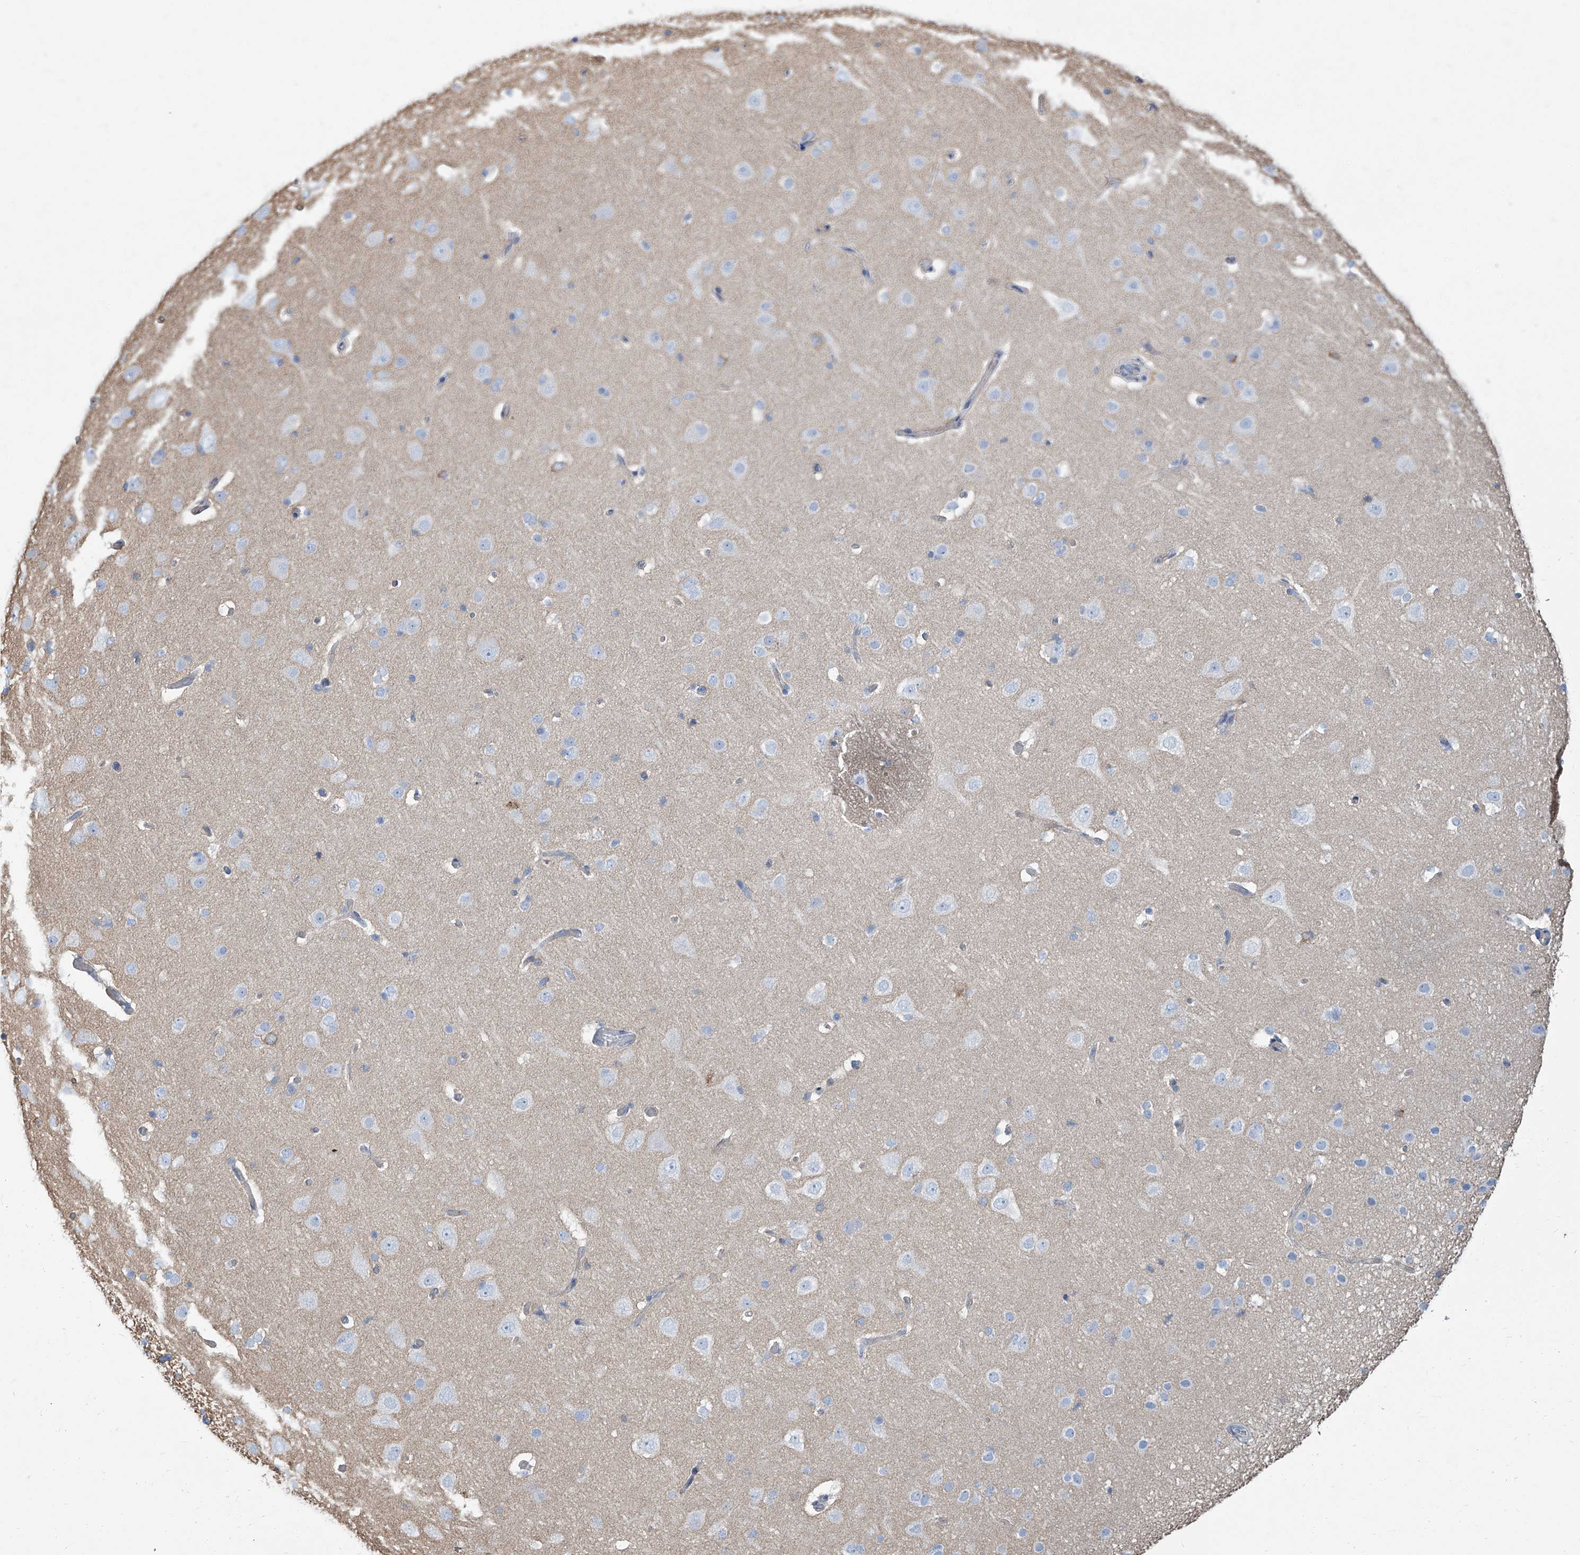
{"staining": {"intensity": "weak", "quantity": "25%-75%", "location": "cytoplasmic/membranous"}, "tissue": "cerebral cortex", "cell_type": "Endothelial cells", "image_type": "normal", "snomed": [{"axis": "morphology", "description": "Normal tissue, NOS"}, {"axis": "topography", "description": "Cerebral cortex"}], "caption": "Immunohistochemical staining of unremarkable human cerebral cortex displays 25%-75% levels of weak cytoplasmic/membranous protein positivity in about 25%-75% of endothelial cells.", "gene": "TXLNB", "patient": {"sex": "male", "age": 34}}